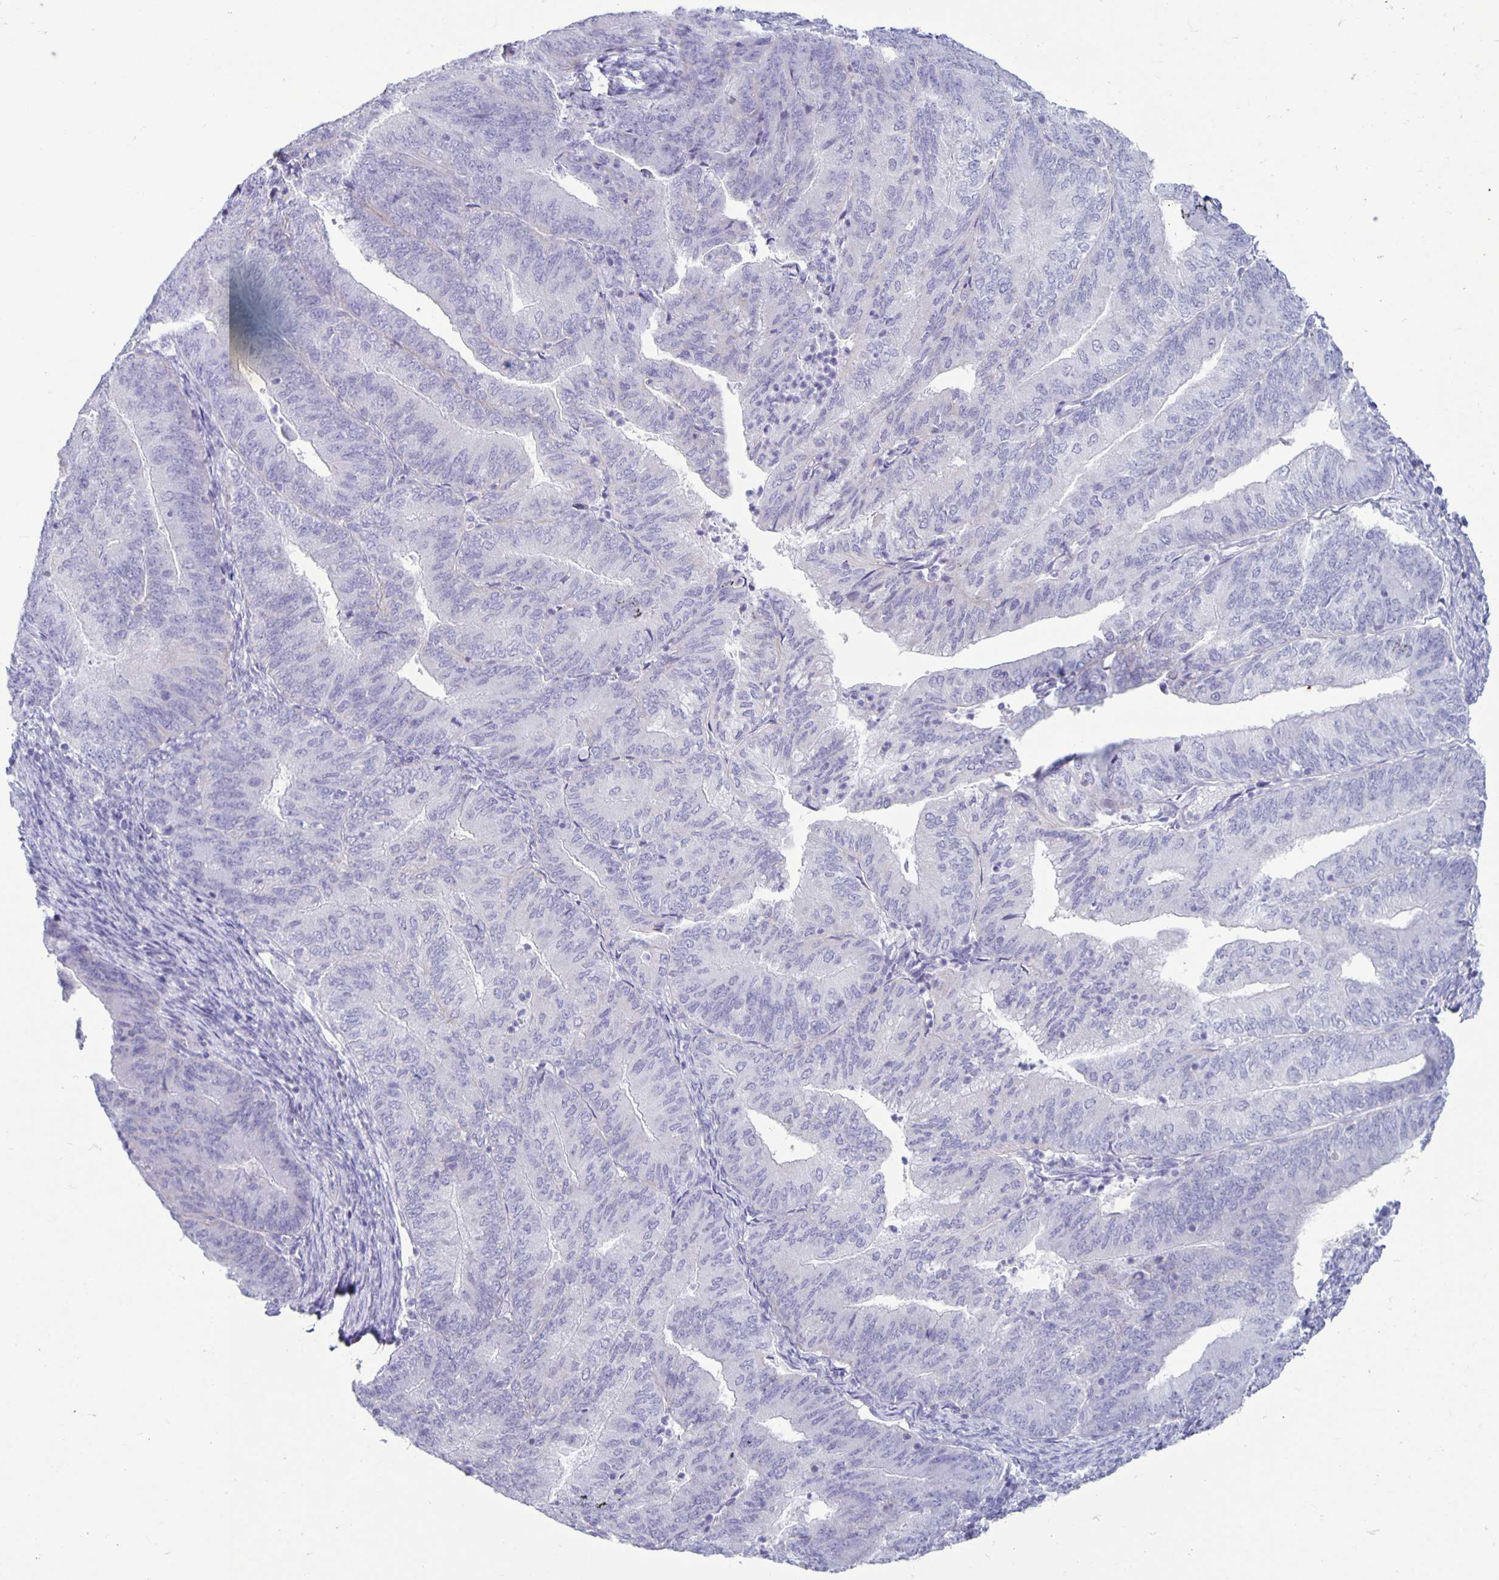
{"staining": {"intensity": "negative", "quantity": "none", "location": "none"}, "tissue": "endometrial cancer", "cell_type": "Tumor cells", "image_type": "cancer", "snomed": [{"axis": "morphology", "description": "Adenocarcinoma, NOS"}, {"axis": "topography", "description": "Endometrium"}], "caption": "Tumor cells show no significant expression in endometrial cancer (adenocarcinoma).", "gene": "CT45A5", "patient": {"sex": "female", "age": 57}}